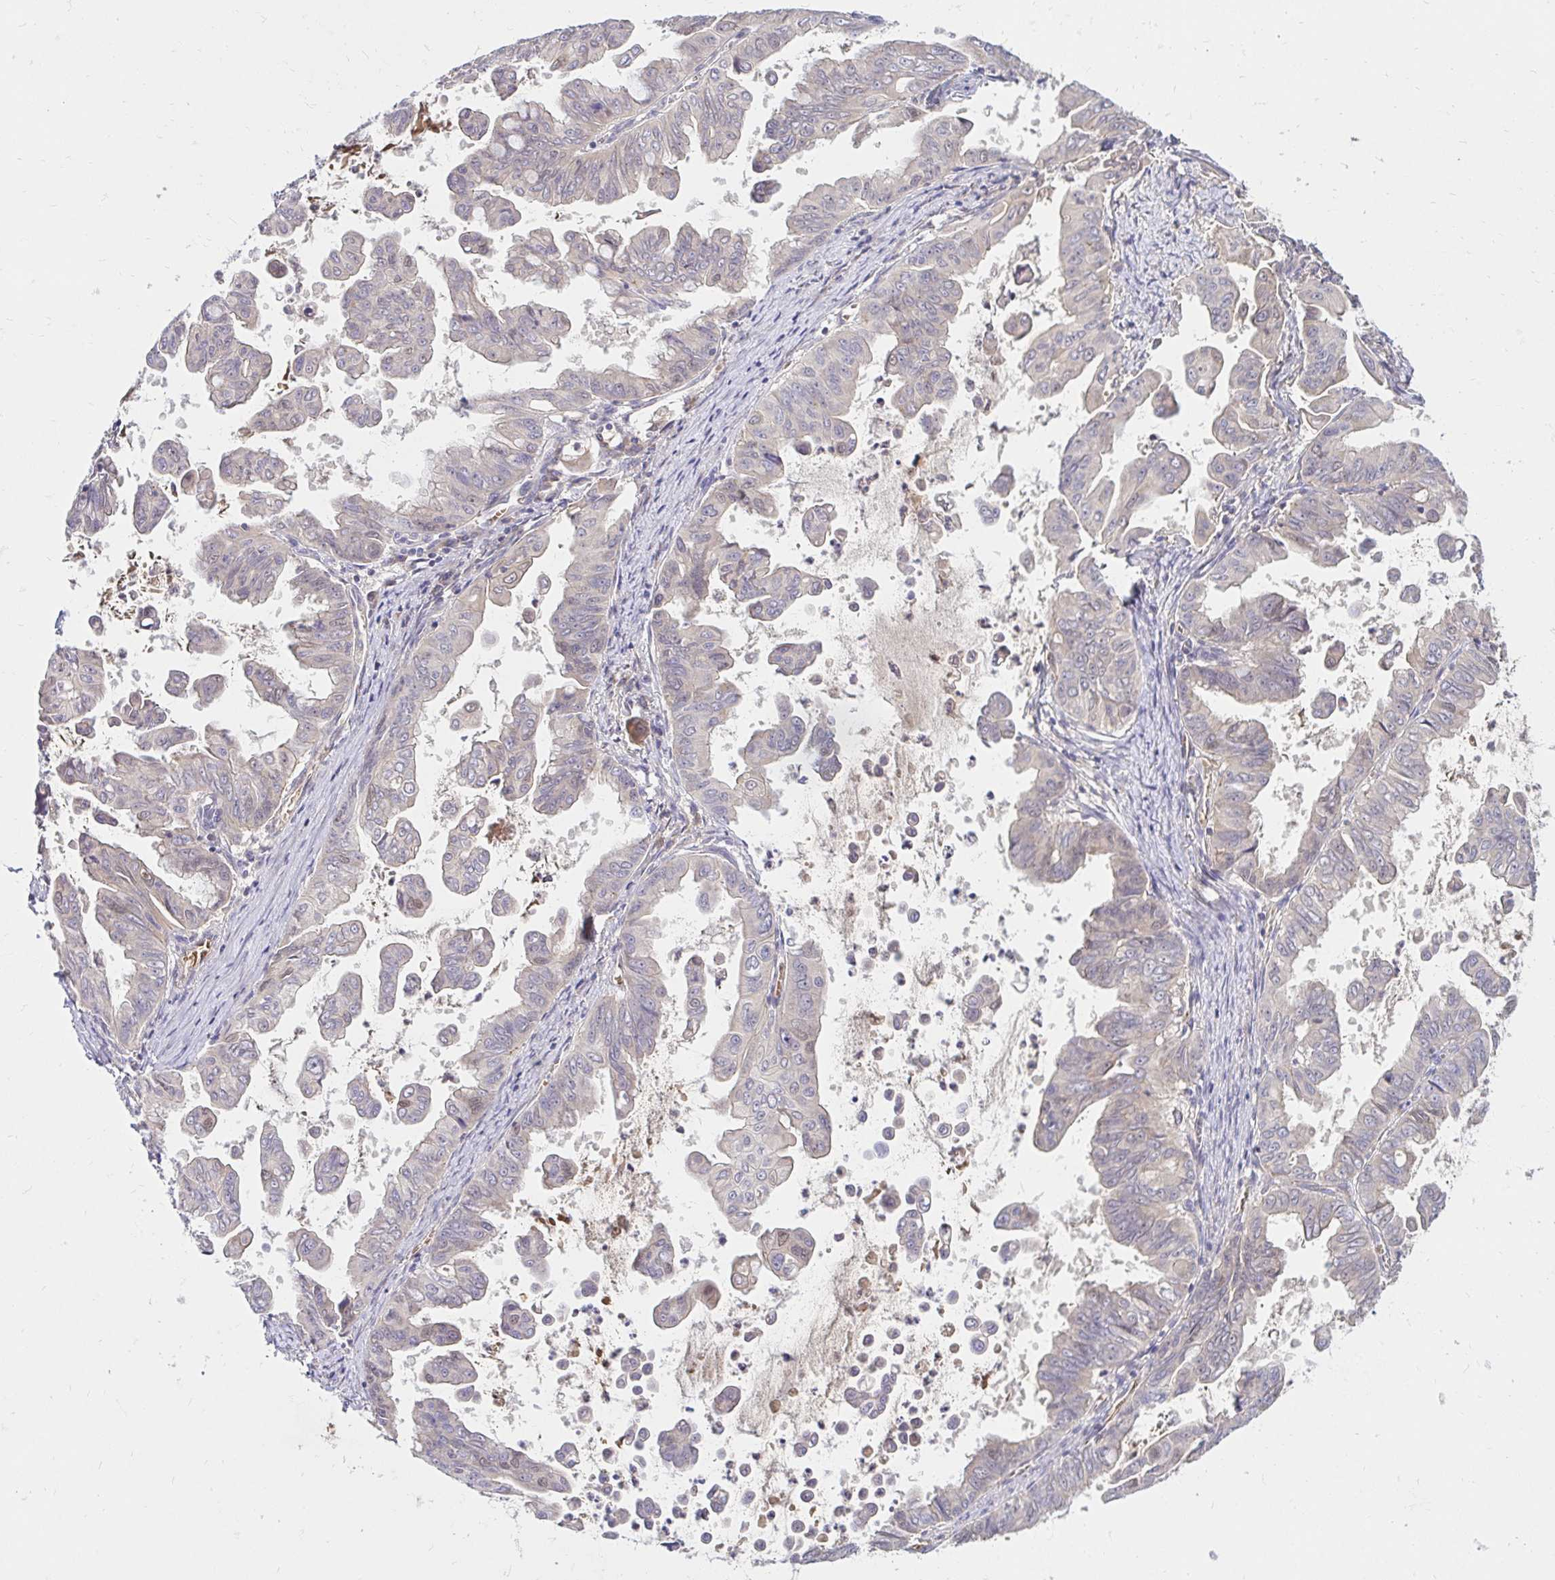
{"staining": {"intensity": "negative", "quantity": "none", "location": "none"}, "tissue": "stomach cancer", "cell_type": "Tumor cells", "image_type": "cancer", "snomed": [{"axis": "morphology", "description": "Adenocarcinoma, NOS"}, {"axis": "topography", "description": "Stomach, upper"}], "caption": "The immunohistochemistry (IHC) micrograph has no significant positivity in tumor cells of stomach cancer (adenocarcinoma) tissue.", "gene": "ARHGEF37", "patient": {"sex": "male", "age": 80}}